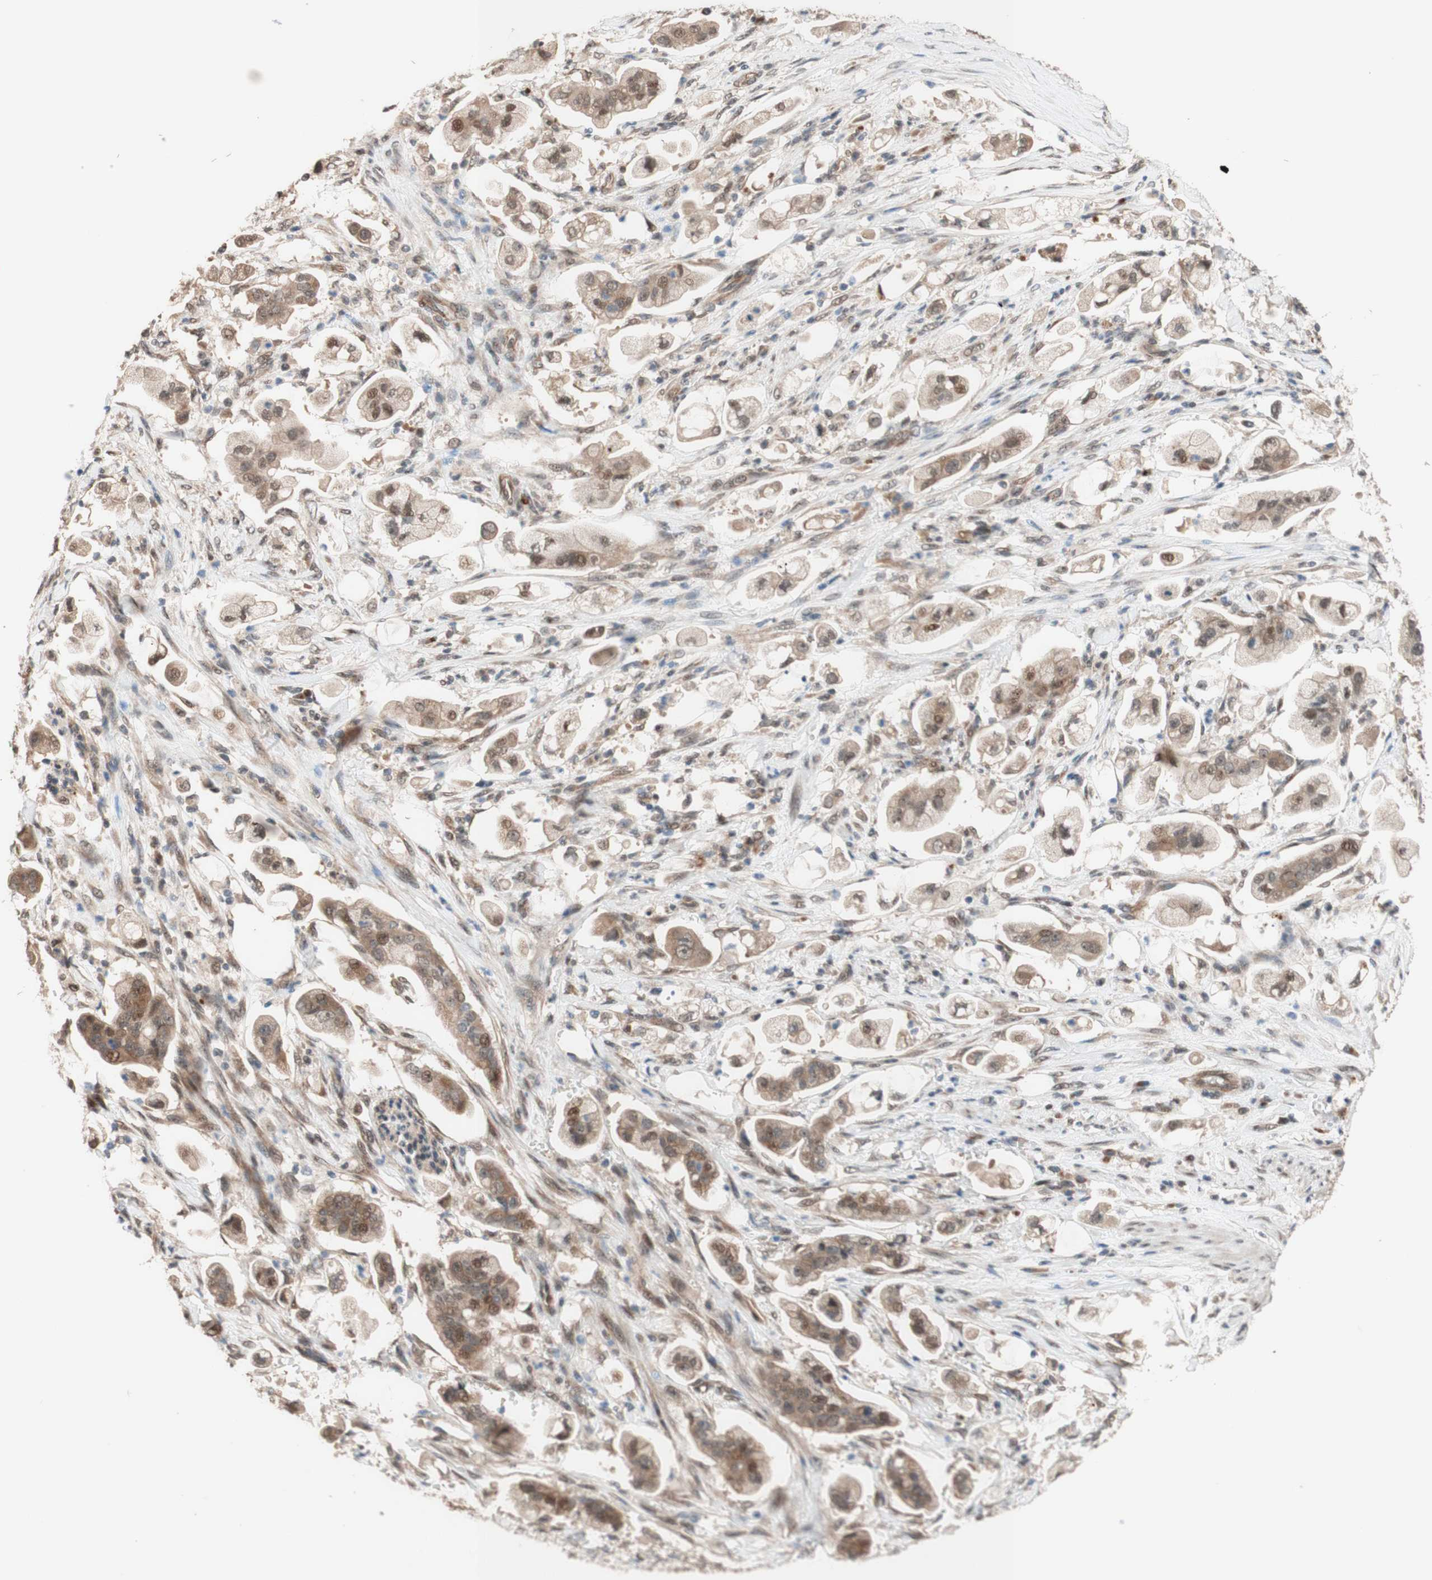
{"staining": {"intensity": "moderate", "quantity": ">75%", "location": "cytoplasmic/membranous"}, "tissue": "stomach cancer", "cell_type": "Tumor cells", "image_type": "cancer", "snomed": [{"axis": "morphology", "description": "Adenocarcinoma, NOS"}, {"axis": "topography", "description": "Stomach"}], "caption": "Stomach cancer was stained to show a protein in brown. There is medium levels of moderate cytoplasmic/membranous expression in approximately >75% of tumor cells.", "gene": "CCNC", "patient": {"sex": "male", "age": 62}}